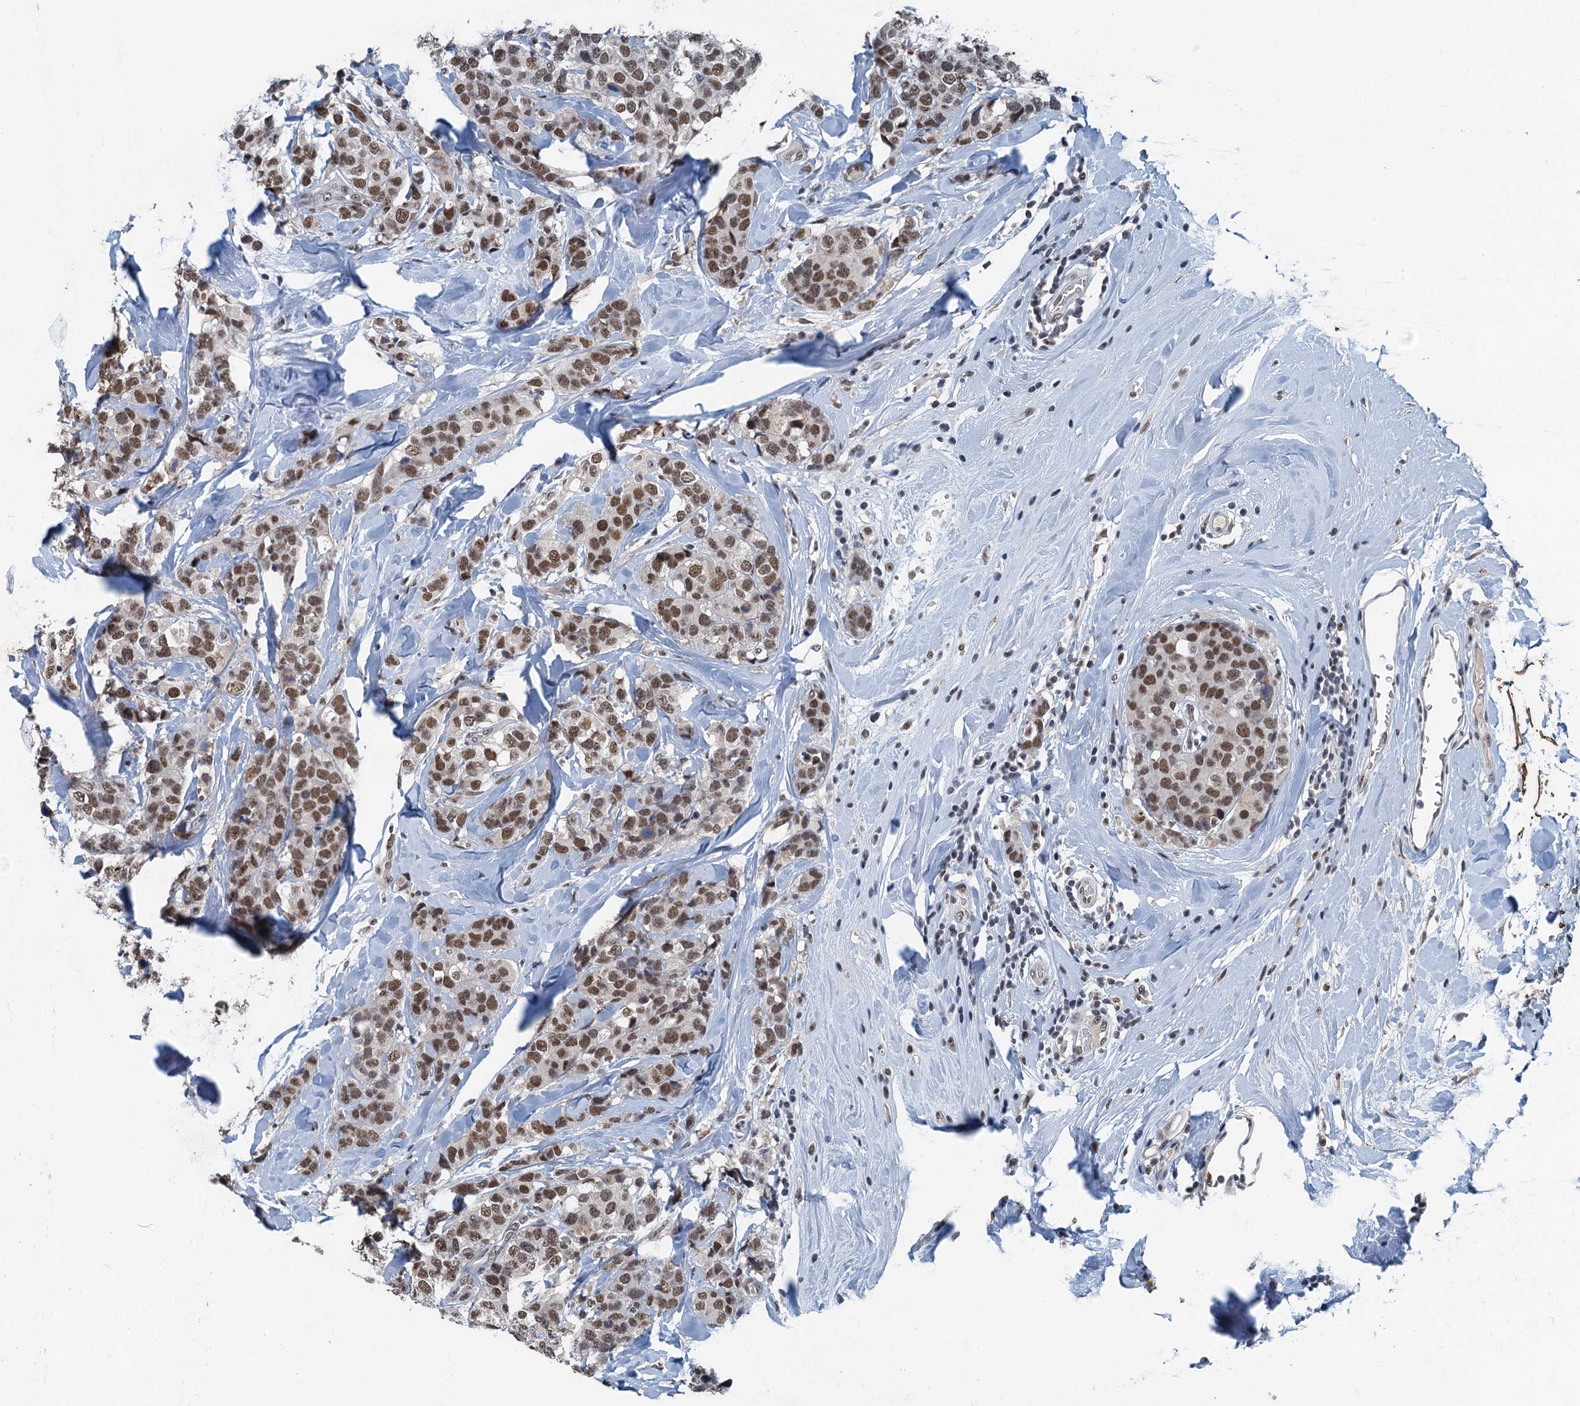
{"staining": {"intensity": "moderate", "quantity": ">75%", "location": "nuclear"}, "tissue": "breast cancer", "cell_type": "Tumor cells", "image_type": "cancer", "snomed": [{"axis": "morphology", "description": "Lobular carcinoma"}, {"axis": "topography", "description": "Breast"}], "caption": "DAB (3,3'-diaminobenzidine) immunohistochemical staining of human lobular carcinoma (breast) exhibits moderate nuclear protein expression in approximately >75% of tumor cells.", "gene": "MTA3", "patient": {"sex": "female", "age": 59}}